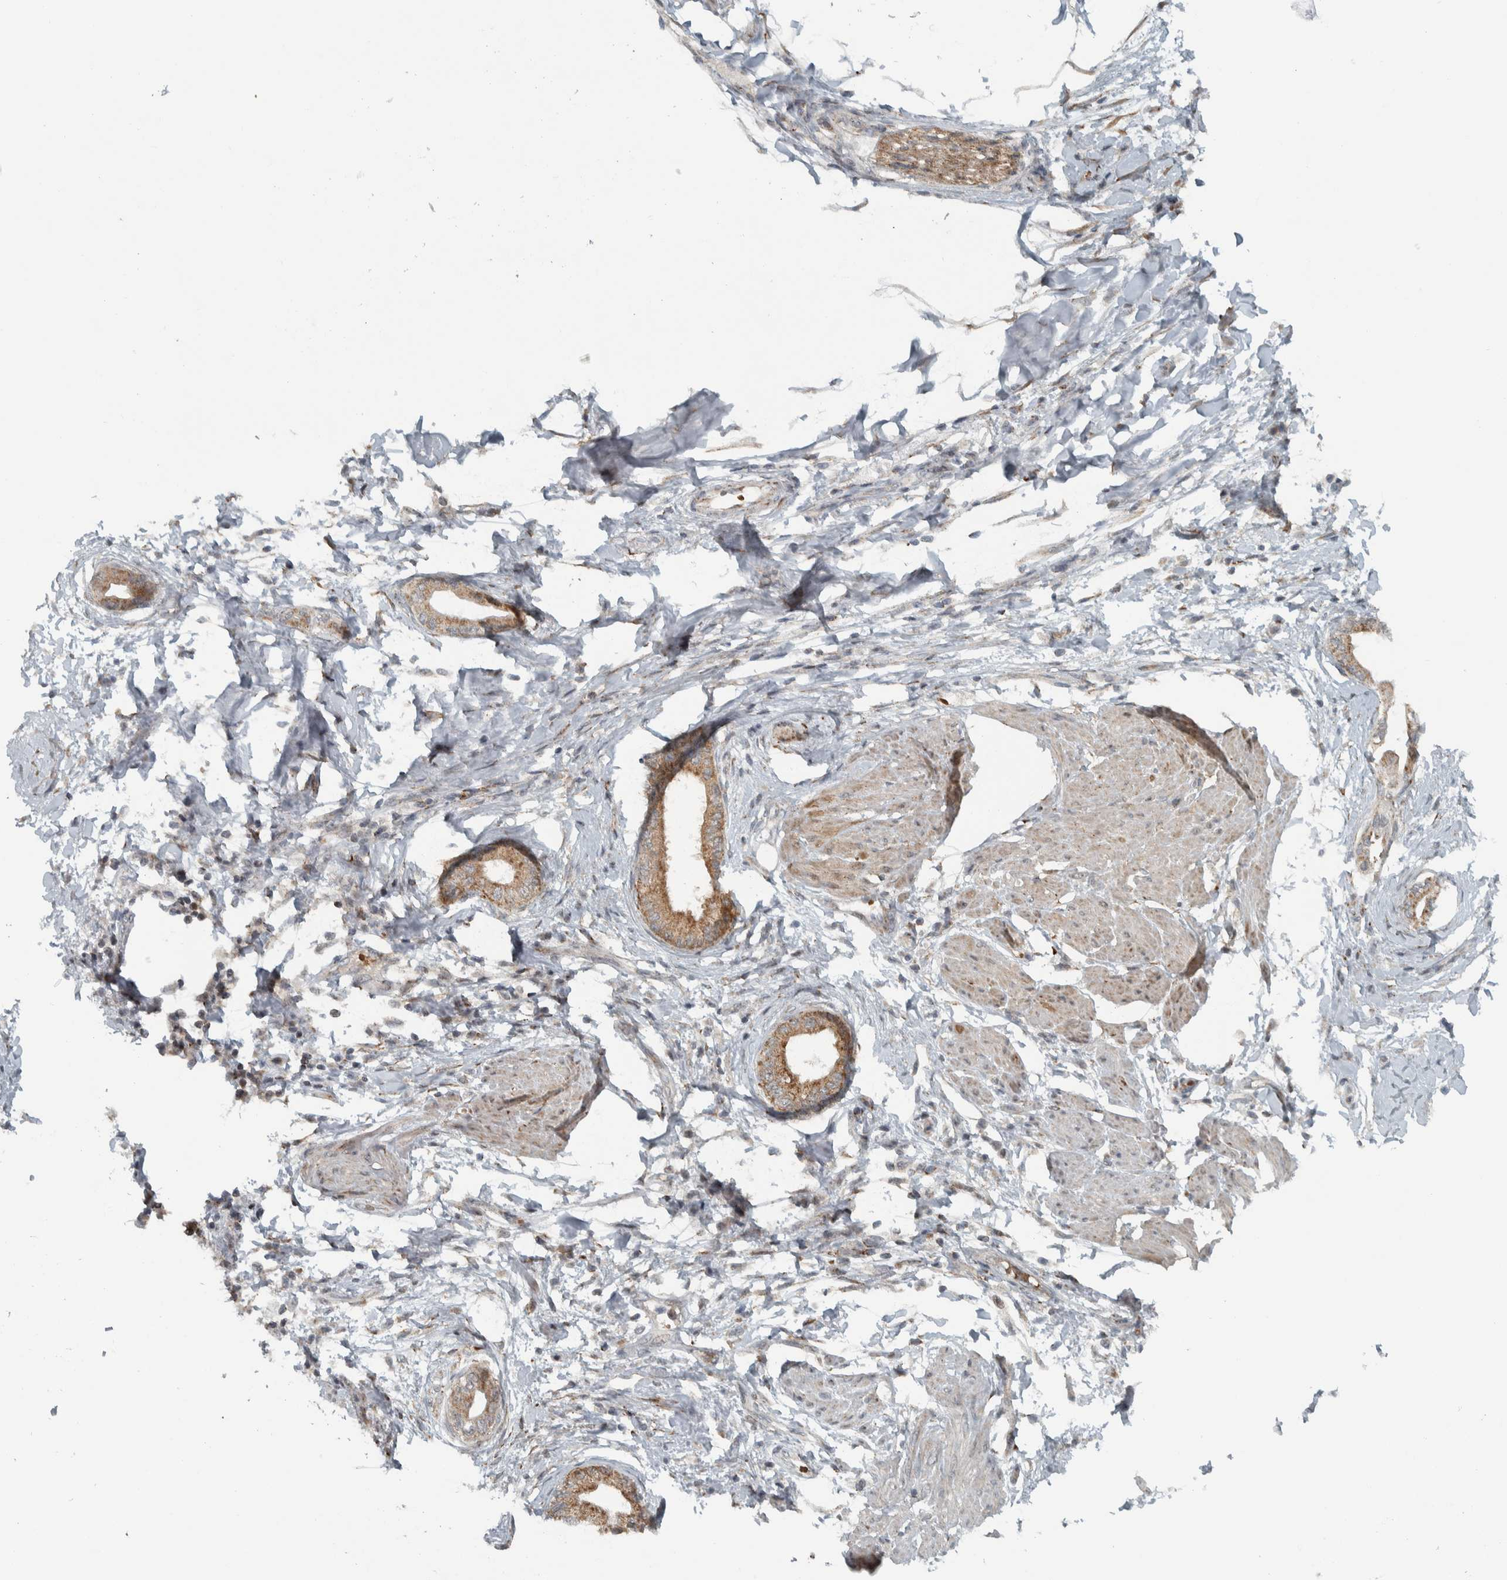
{"staining": {"intensity": "moderate", "quantity": ">75%", "location": "cytoplasmic/membranous"}, "tissue": "pancreatic cancer", "cell_type": "Tumor cells", "image_type": "cancer", "snomed": [{"axis": "morphology", "description": "Normal tissue, NOS"}, {"axis": "morphology", "description": "Adenocarcinoma, NOS"}, {"axis": "topography", "description": "Pancreas"}, {"axis": "topography", "description": "Duodenum"}], "caption": "IHC (DAB (3,3'-diaminobenzidine)) staining of human pancreatic cancer (adenocarcinoma) reveals moderate cytoplasmic/membranous protein expression in about >75% of tumor cells. (DAB IHC with brightfield microscopy, high magnification).", "gene": "PPM1K", "patient": {"sex": "female", "age": 60}}